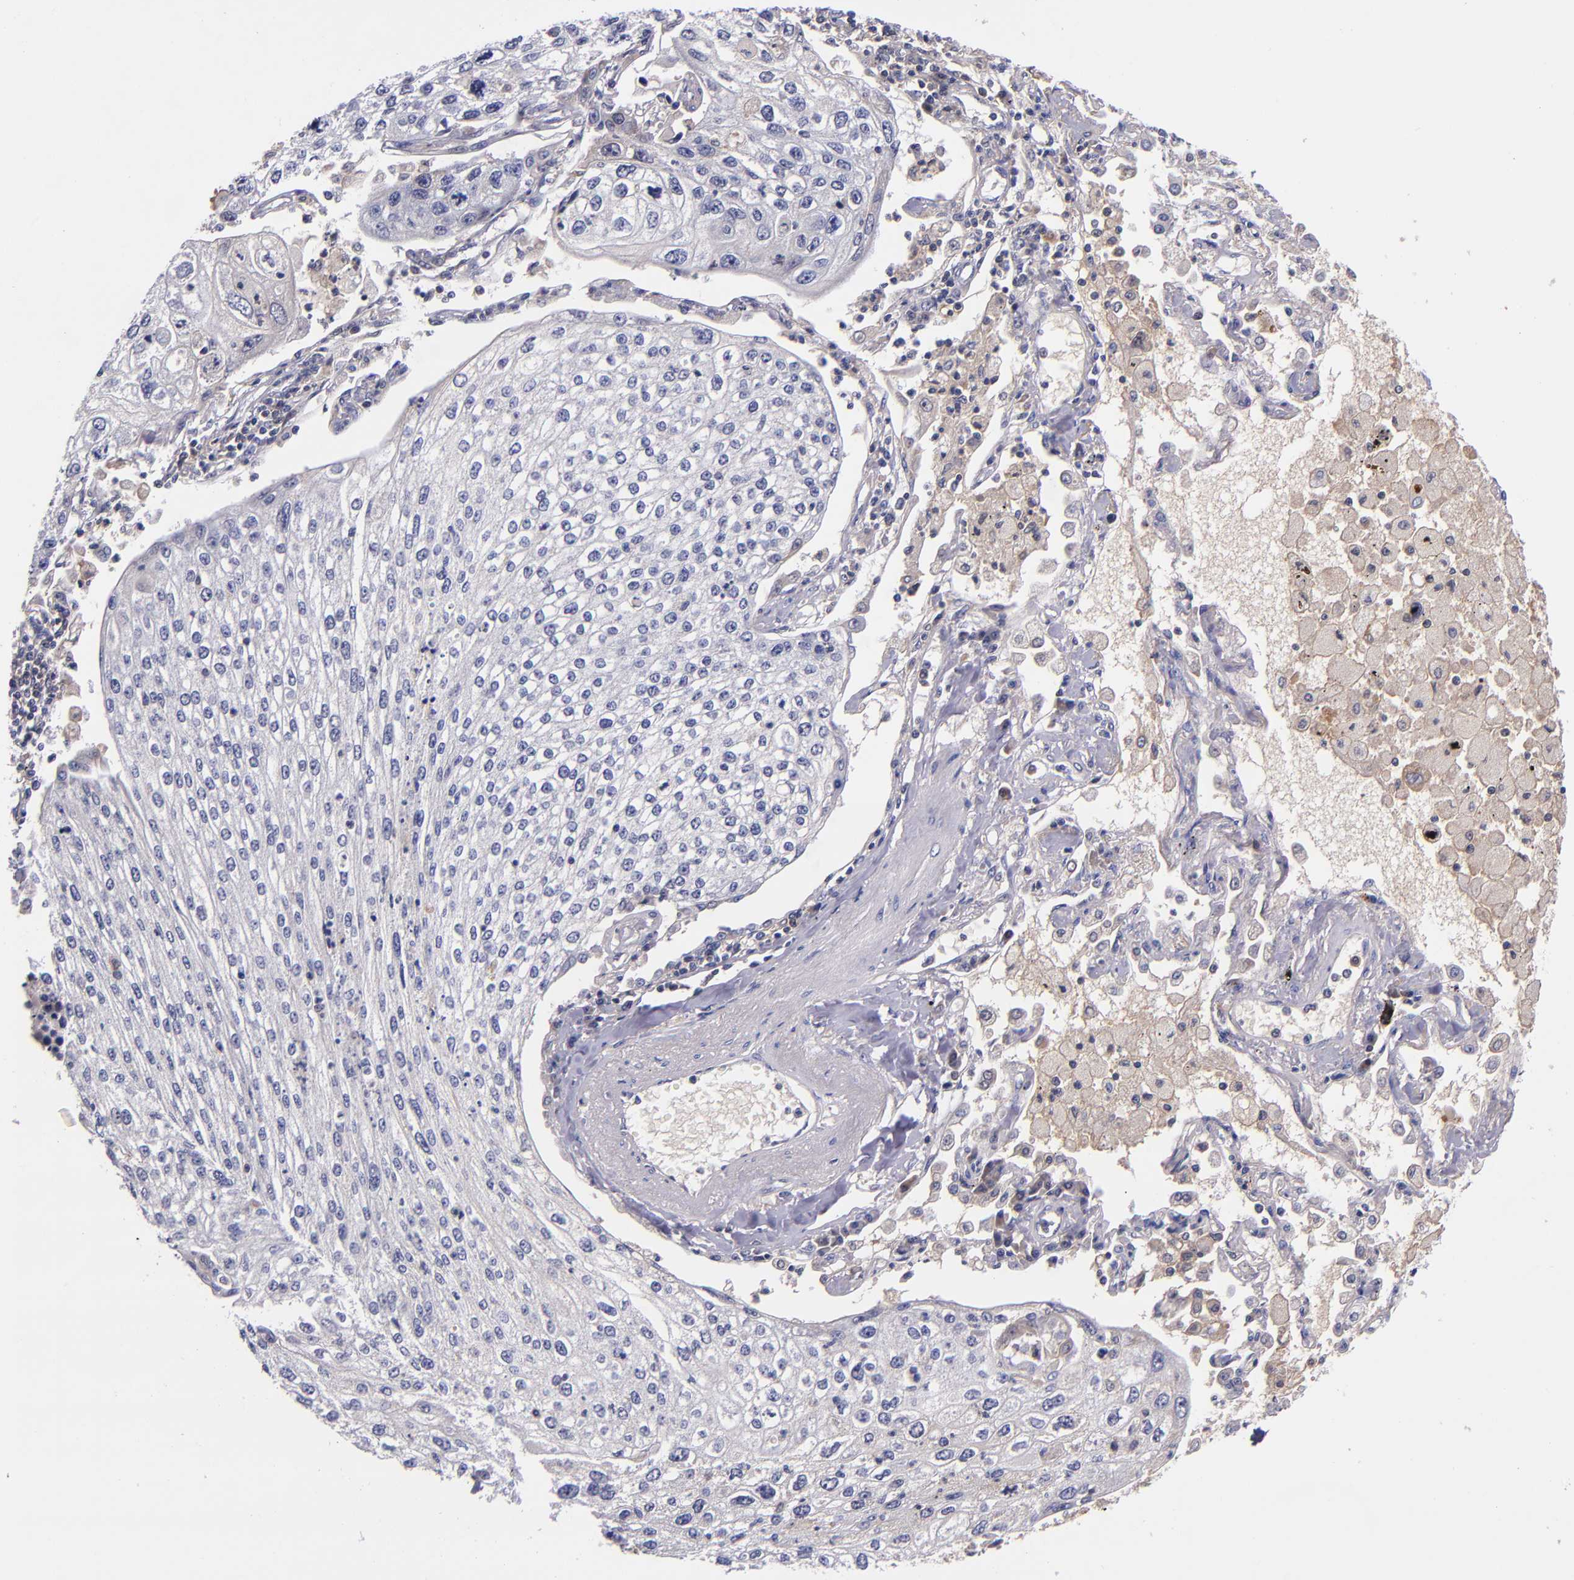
{"staining": {"intensity": "negative", "quantity": "none", "location": "none"}, "tissue": "lung cancer", "cell_type": "Tumor cells", "image_type": "cancer", "snomed": [{"axis": "morphology", "description": "Squamous cell carcinoma, NOS"}, {"axis": "topography", "description": "Lung"}], "caption": "There is no significant positivity in tumor cells of lung squamous cell carcinoma. (Brightfield microscopy of DAB immunohistochemistry at high magnification).", "gene": "RBP4", "patient": {"sex": "male", "age": 75}}